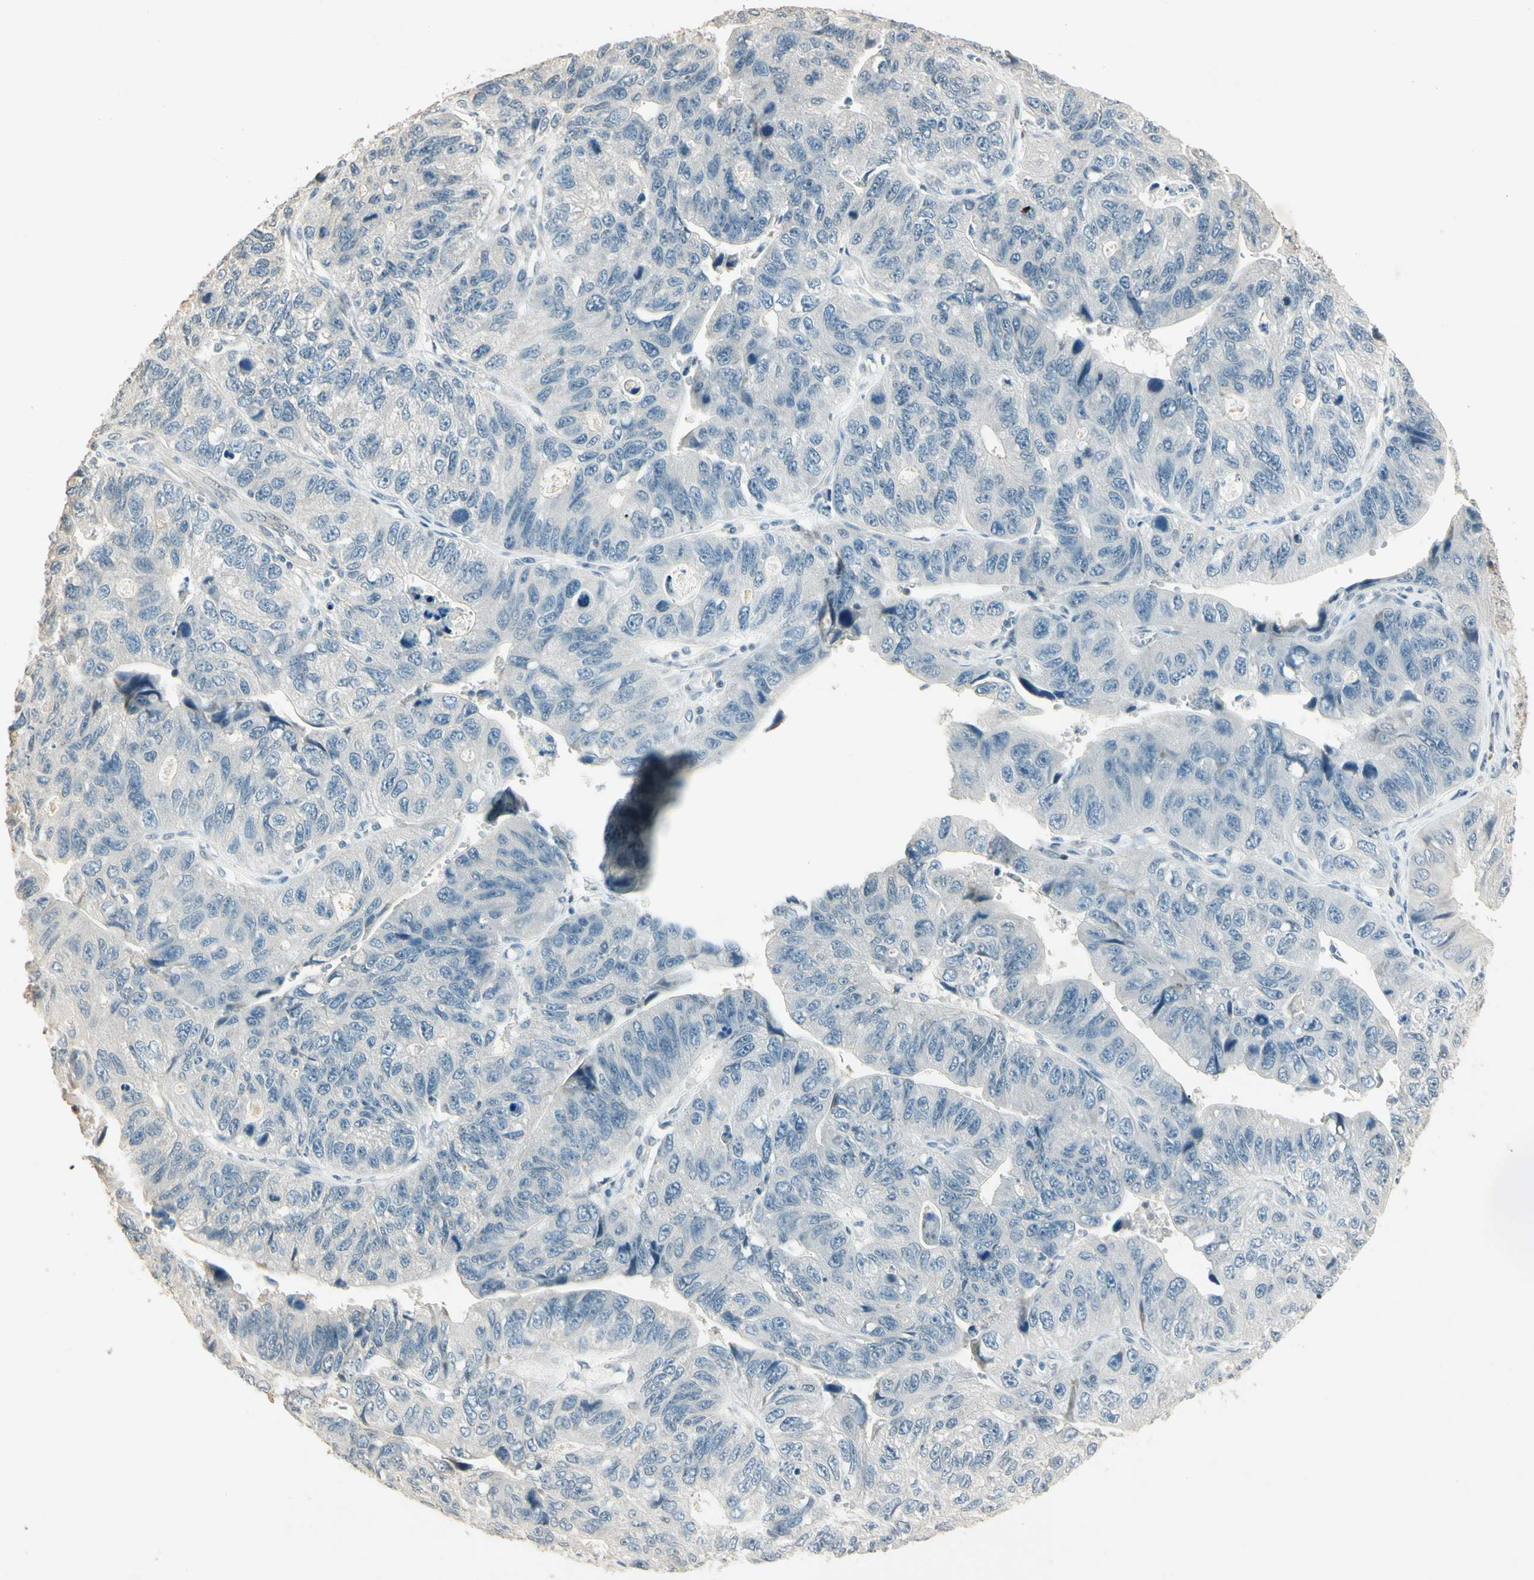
{"staining": {"intensity": "weak", "quantity": "<25%", "location": "cytoplasmic/membranous"}, "tissue": "stomach cancer", "cell_type": "Tumor cells", "image_type": "cancer", "snomed": [{"axis": "morphology", "description": "Adenocarcinoma, NOS"}, {"axis": "topography", "description": "Stomach"}], "caption": "A photomicrograph of human stomach cancer (adenocarcinoma) is negative for staining in tumor cells.", "gene": "ZBTB4", "patient": {"sex": "male", "age": 59}}